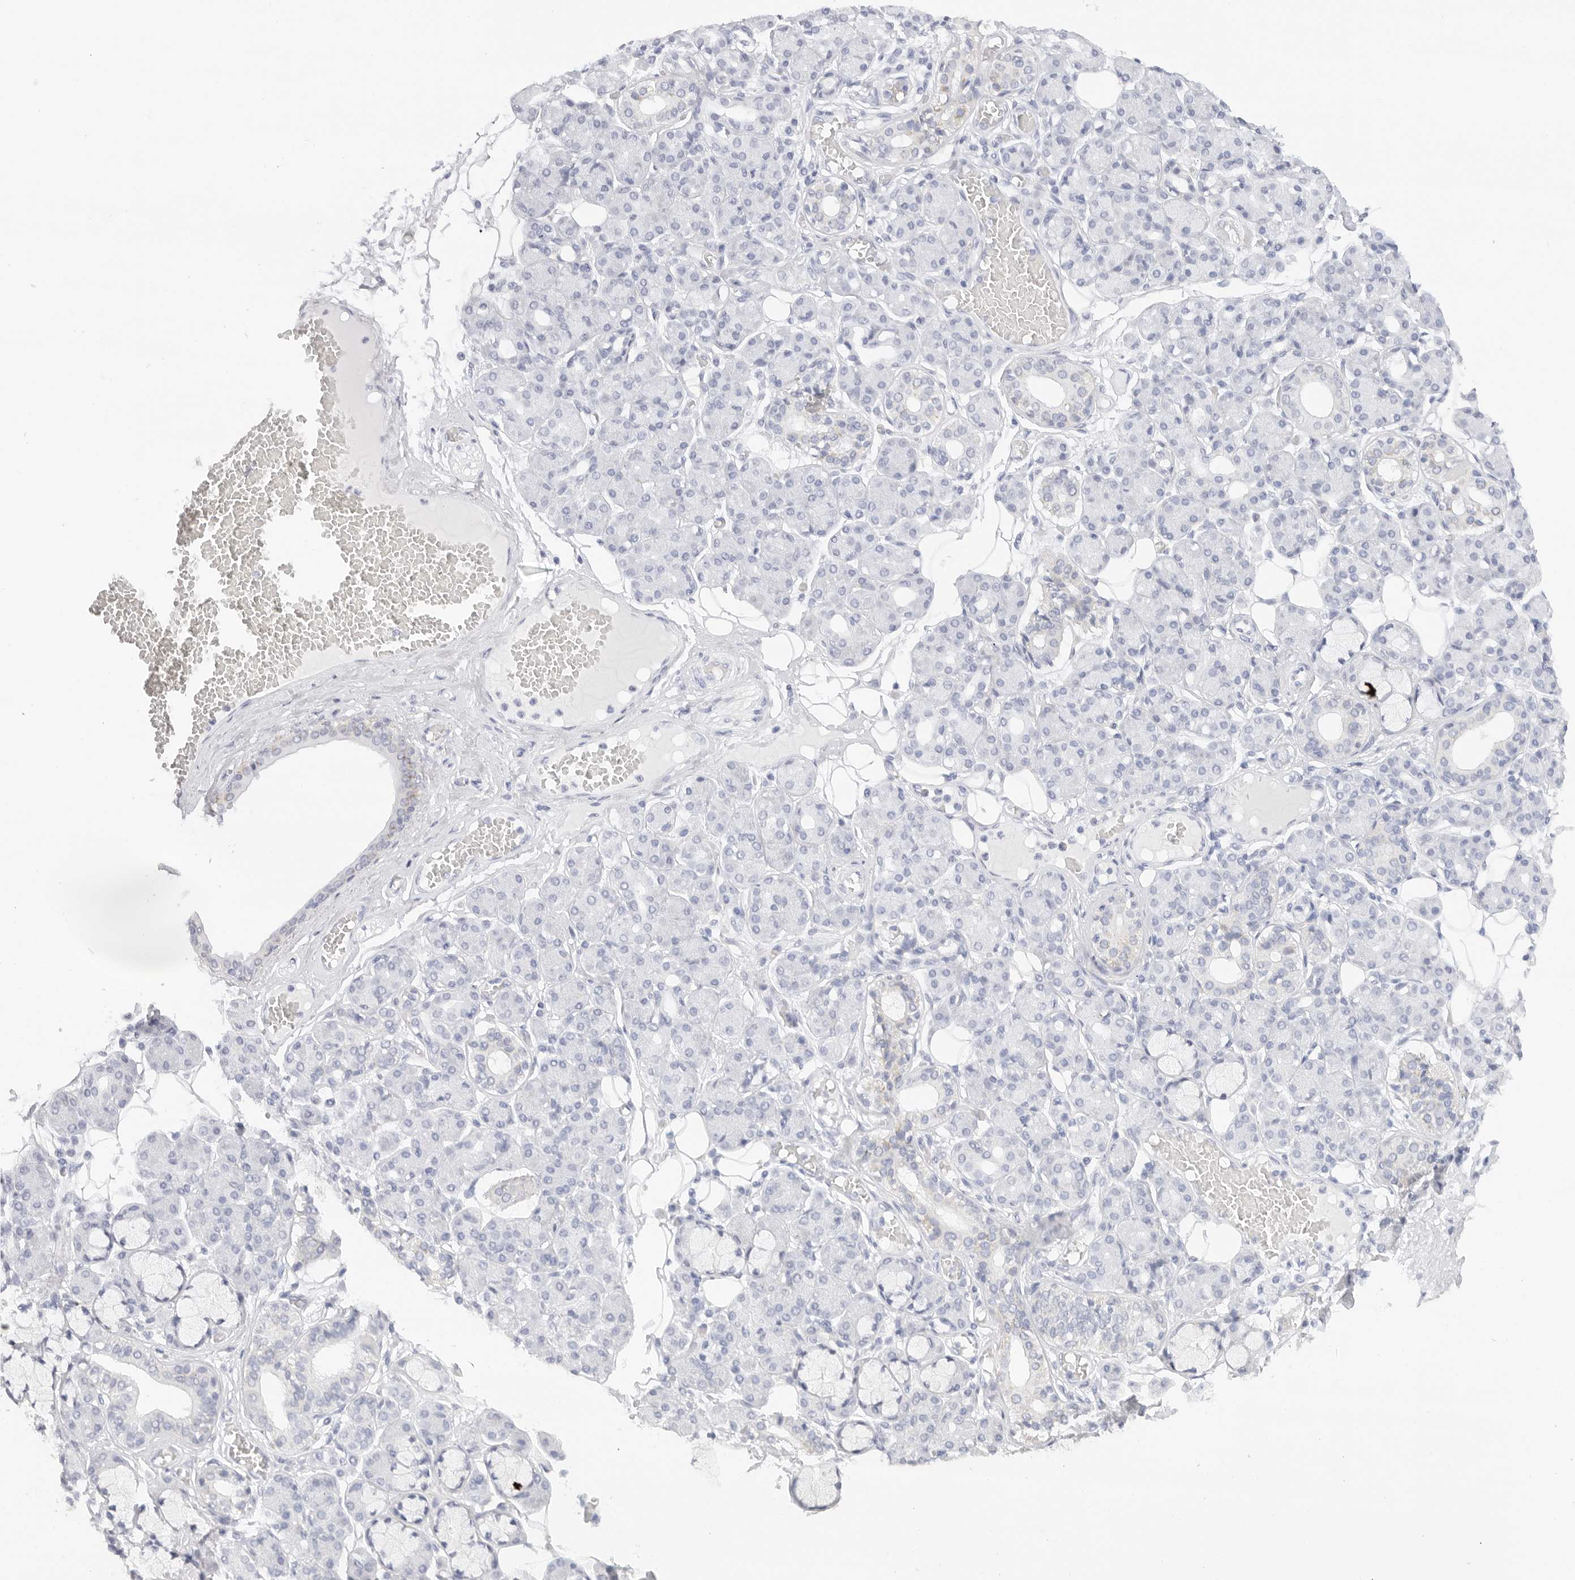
{"staining": {"intensity": "negative", "quantity": "none", "location": "none"}, "tissue": "salivary gland", "cell_type": "Glandular cells", "image_type": "normal", "snomed": [{"axis": "morphology", "description": "Normal tissue, NOS"}, {"axis": "topography", "description": "Salivary gland"}], "caption": "DAB (3,3'-diaminobenzidine) immunohistochemical staining of normal human salivary gland exhibits no significant positivity in glandular cells. (DAB (3,3'-diaminobenzidine) immunohistochemistry, high magnification).", "gene": "PCDH19", "patient": {"sex": "male", "age": 63}}